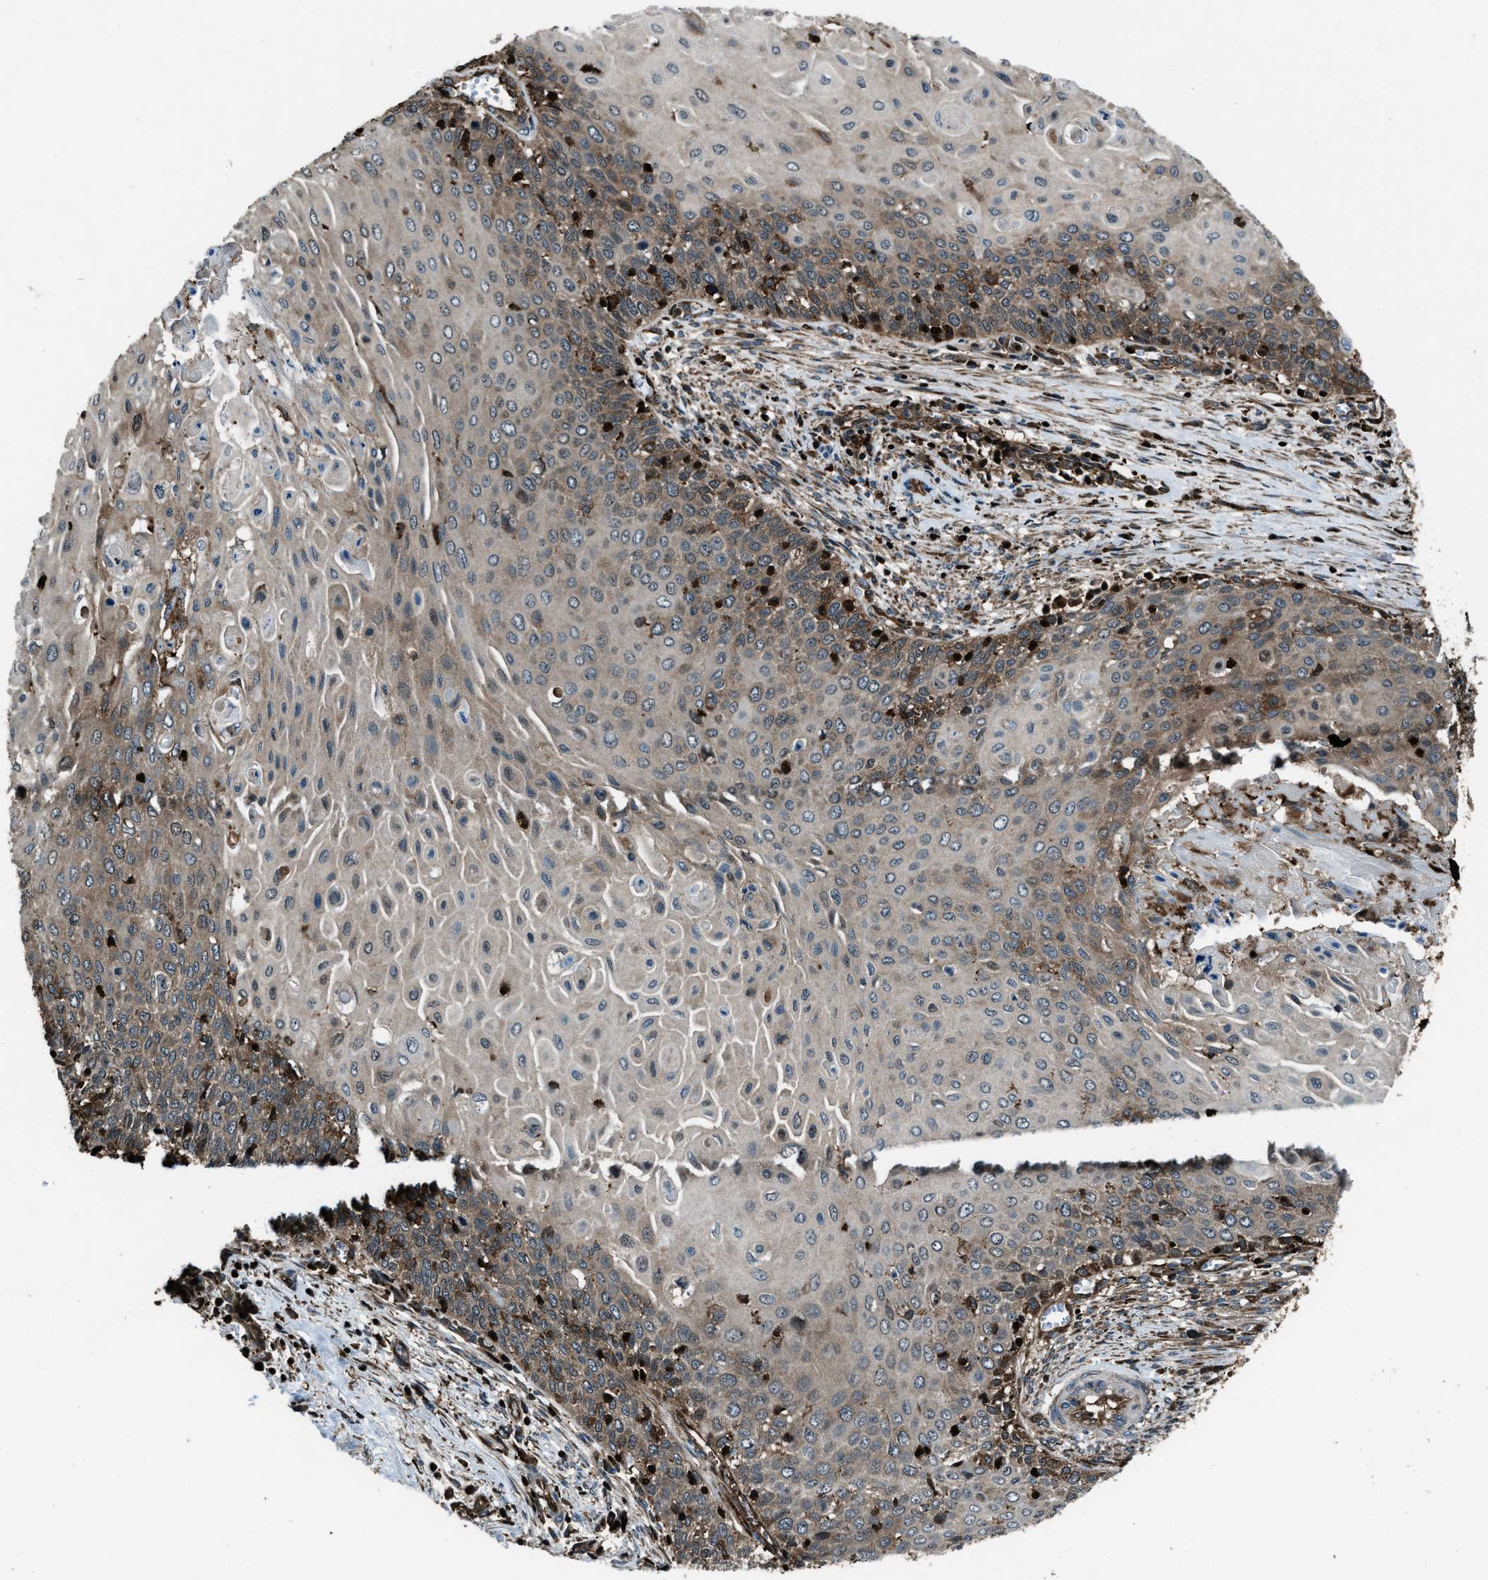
{"staining": {"intensity": "moderate", "quantity": "25%-75%", "location": "cytoplasmic/membranous"}, "tissue": "cervical cancer", "cell_type": "Tumor cells", "image_type": "cancer", "snomed": [{"axis": "morphology", "description": "Squamous cell carcinoma, NOS"}, {"axis": "topography", "description": "Cervix"}], "caption": "Cervical cancer (squamous cell carcinoma) was stained to show a protein in brown. There is medium levels of moderate cytoplasmic/membranous positivity in about 25%-75% of tumor cells.", "gene": "SNX30", "patient": {"sex": "female", "age": 39}}